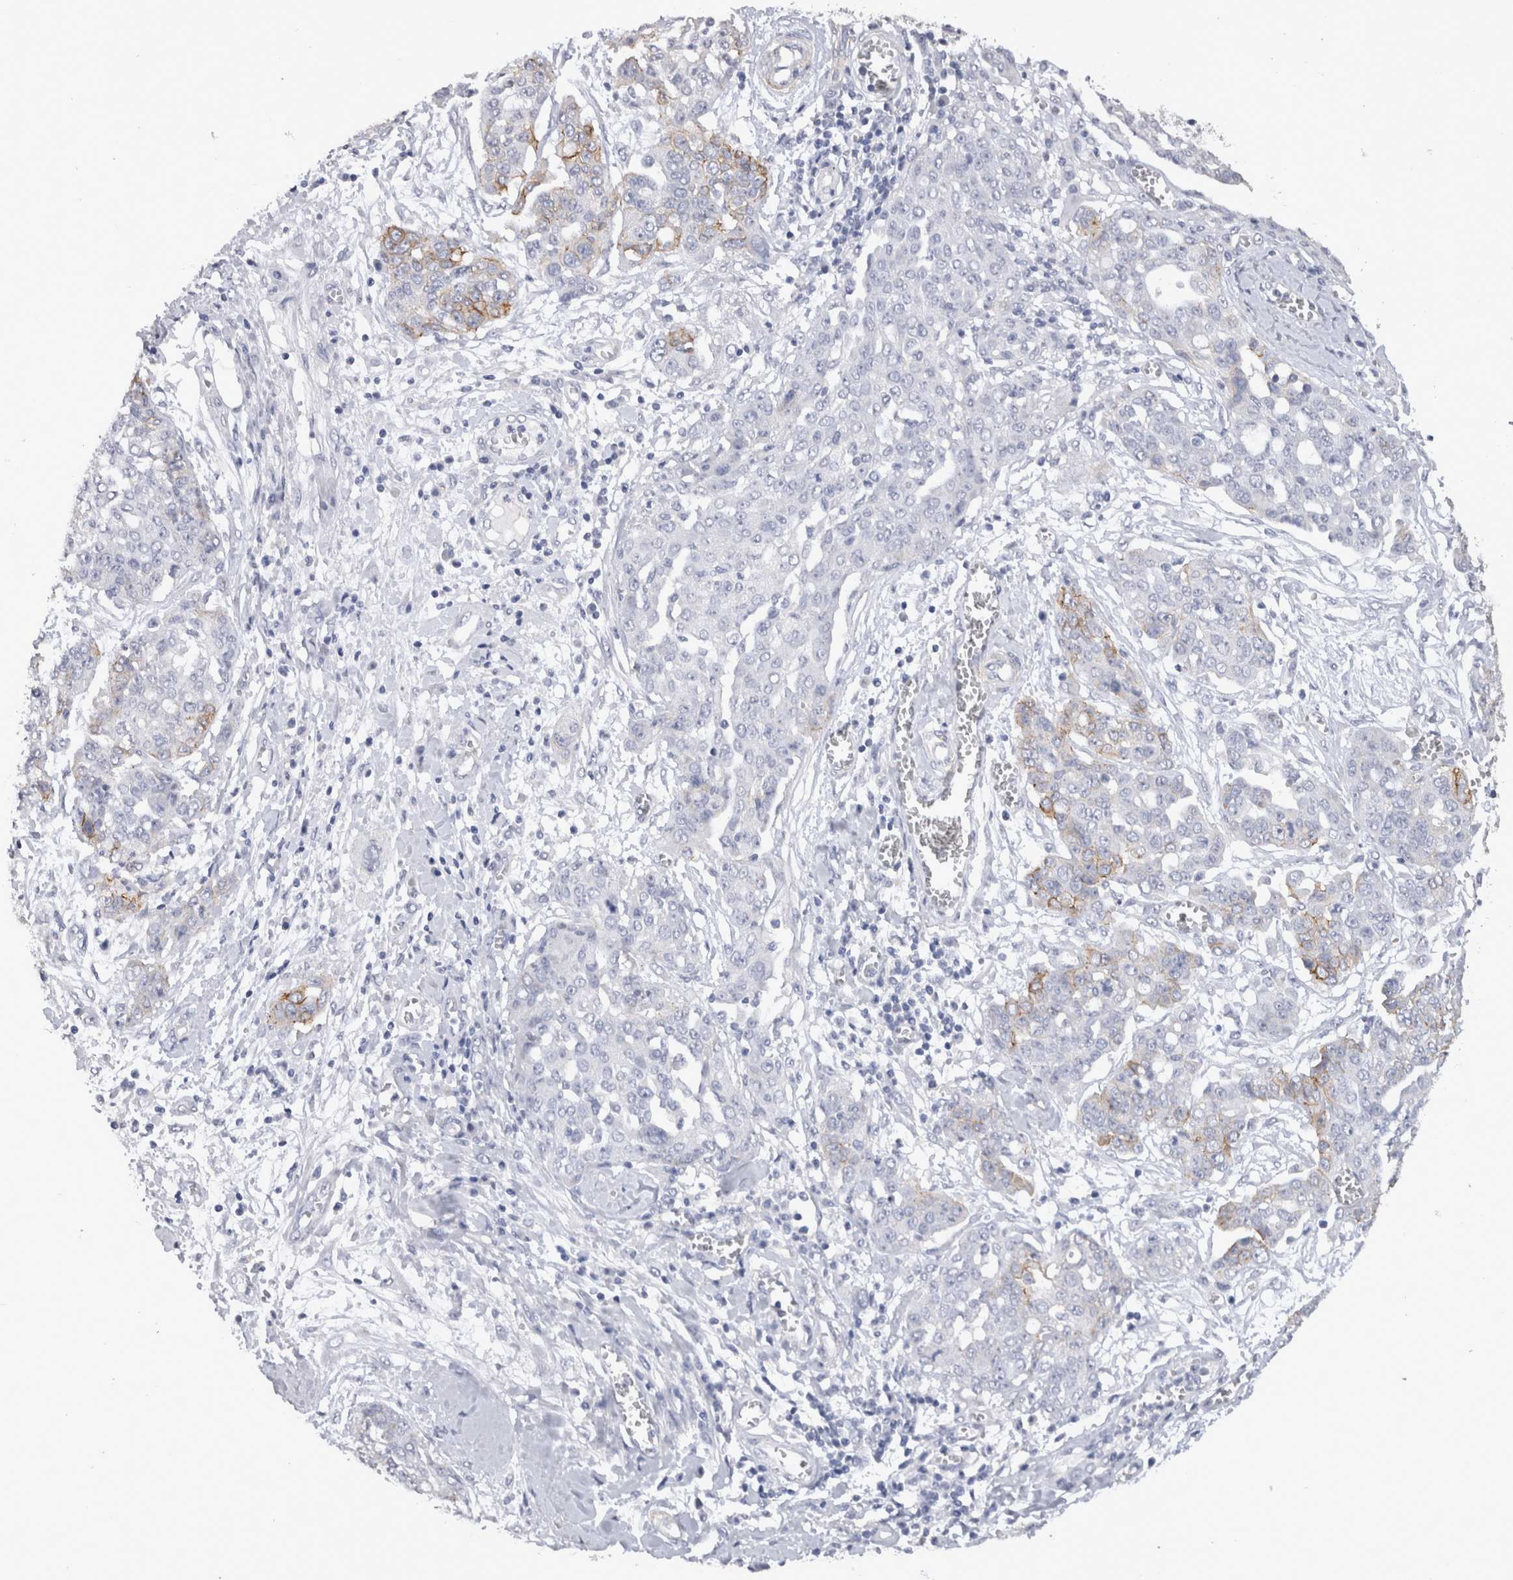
{"staining": {"intensity": "weak", "quantity": "<25%", "location": "cytoplasmic/membranous"}, "tissue": "ovarian cancer", "cell_type": "Tumor cells", "image_type": "cancer", "snomed": [{"axis": "morphology", "description": "Cystadenocarcinoma, serous, NOS"}, {"axis": "topography", "description": "Soft tissue"}, {"axis": "topography", "description": "Ovary"}], "caption": "IHC of serous cystadenocarcinoma (ovarian) exhibits no positivity in tumor cells.", "gene": "CDH6", "patient": {"sex": "female", "age": 57}}